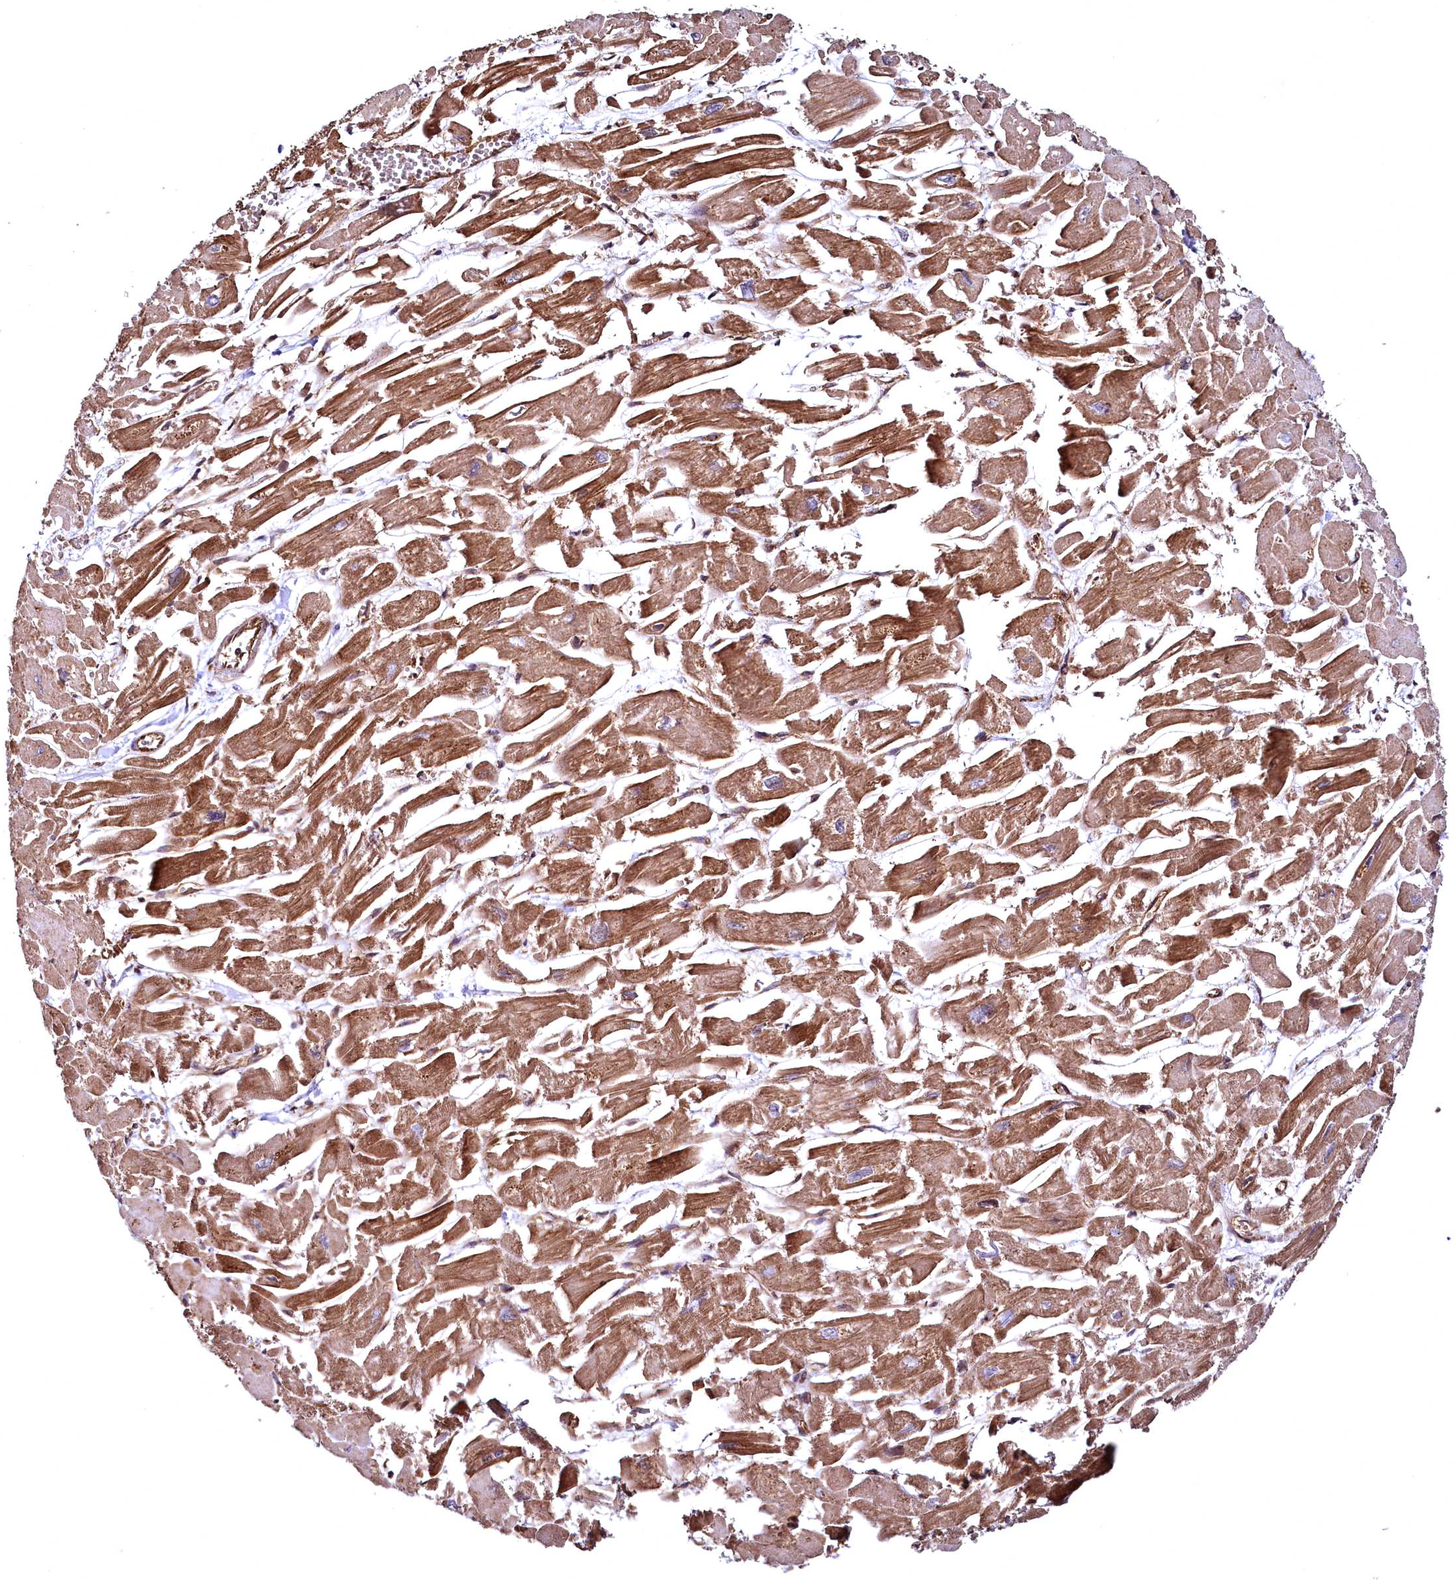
{"staining": {"intensity": "moderate", "quantity": ">75%", "location": "cytoplasmic/membranous"}, "tissue": "heart muscle", "cell_type": "Cardiomyocytes", "image_type": "normal", "snomed": [{"axis": "morphology", "description": "Normal tissue, NOS"}, {"axis": "topography", "description": "Heart"}], "caption": "The micrograph demonstrates immunohistochemical staining of benign heart muscle. There is moderate cytoplasmic/membranous positivity is present in approximately >75% of cardiomyocytes.", "gene": "SVIP", "patient": {"sex": "male", "age": 54}}